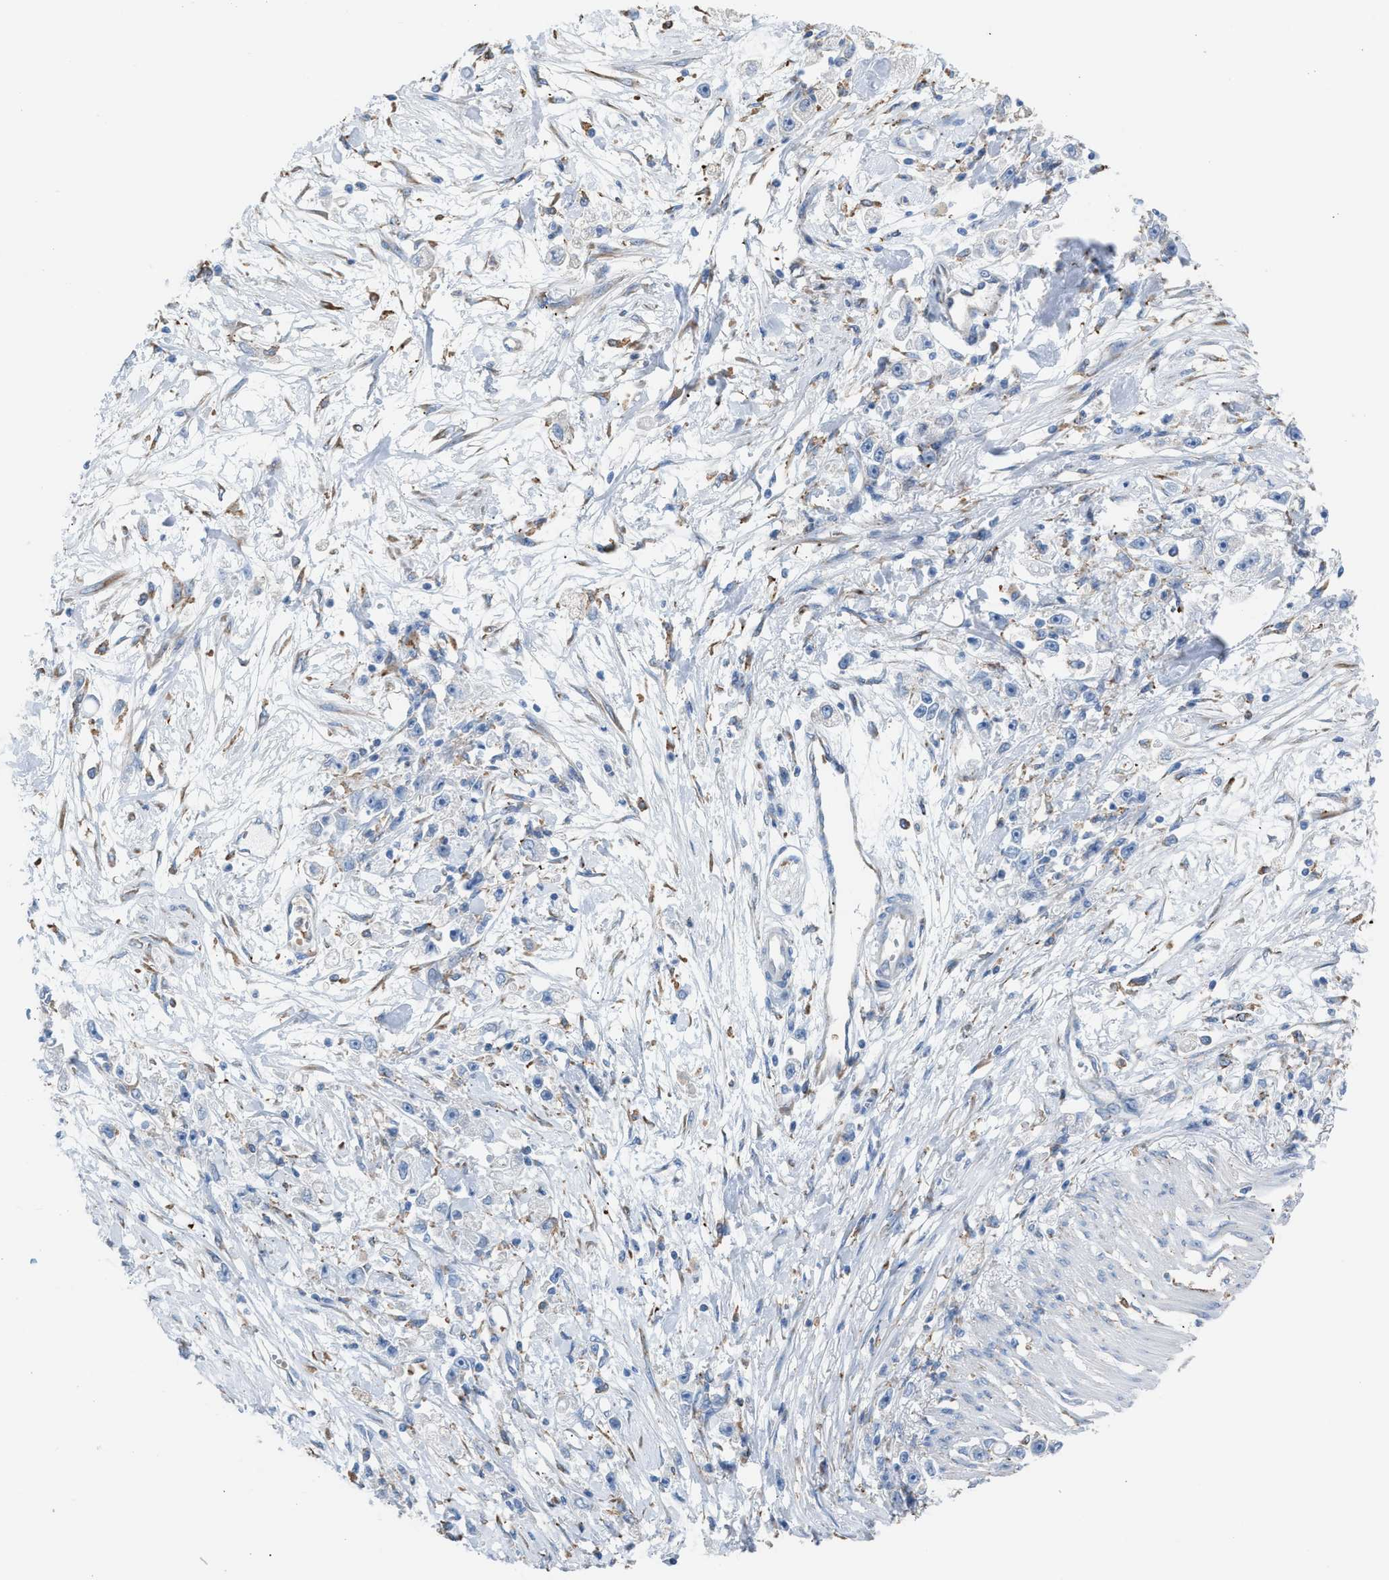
{"staining": {"intensity": "negative", "quantity": "none", "location": "none"}, "tissue": "stomach cancer", "cell_type": "Tumor cells", "image_type": "cancer", "snomed": [{"axis": "morphology", "description": "Adenocarcinoma, NOS"}, {"axis": "topography", "description": "Stomach"}], "caption": "High magnification brightfield microscopy of stomach adenocarcinoma stained with DAB (3,3'-diaminobenzidine) (brown) and counterstained with hematoxylin (blue): tumor cells show no significant staining.", "gene": "CA3", "patient": {"sex": "female", "age": 59}}